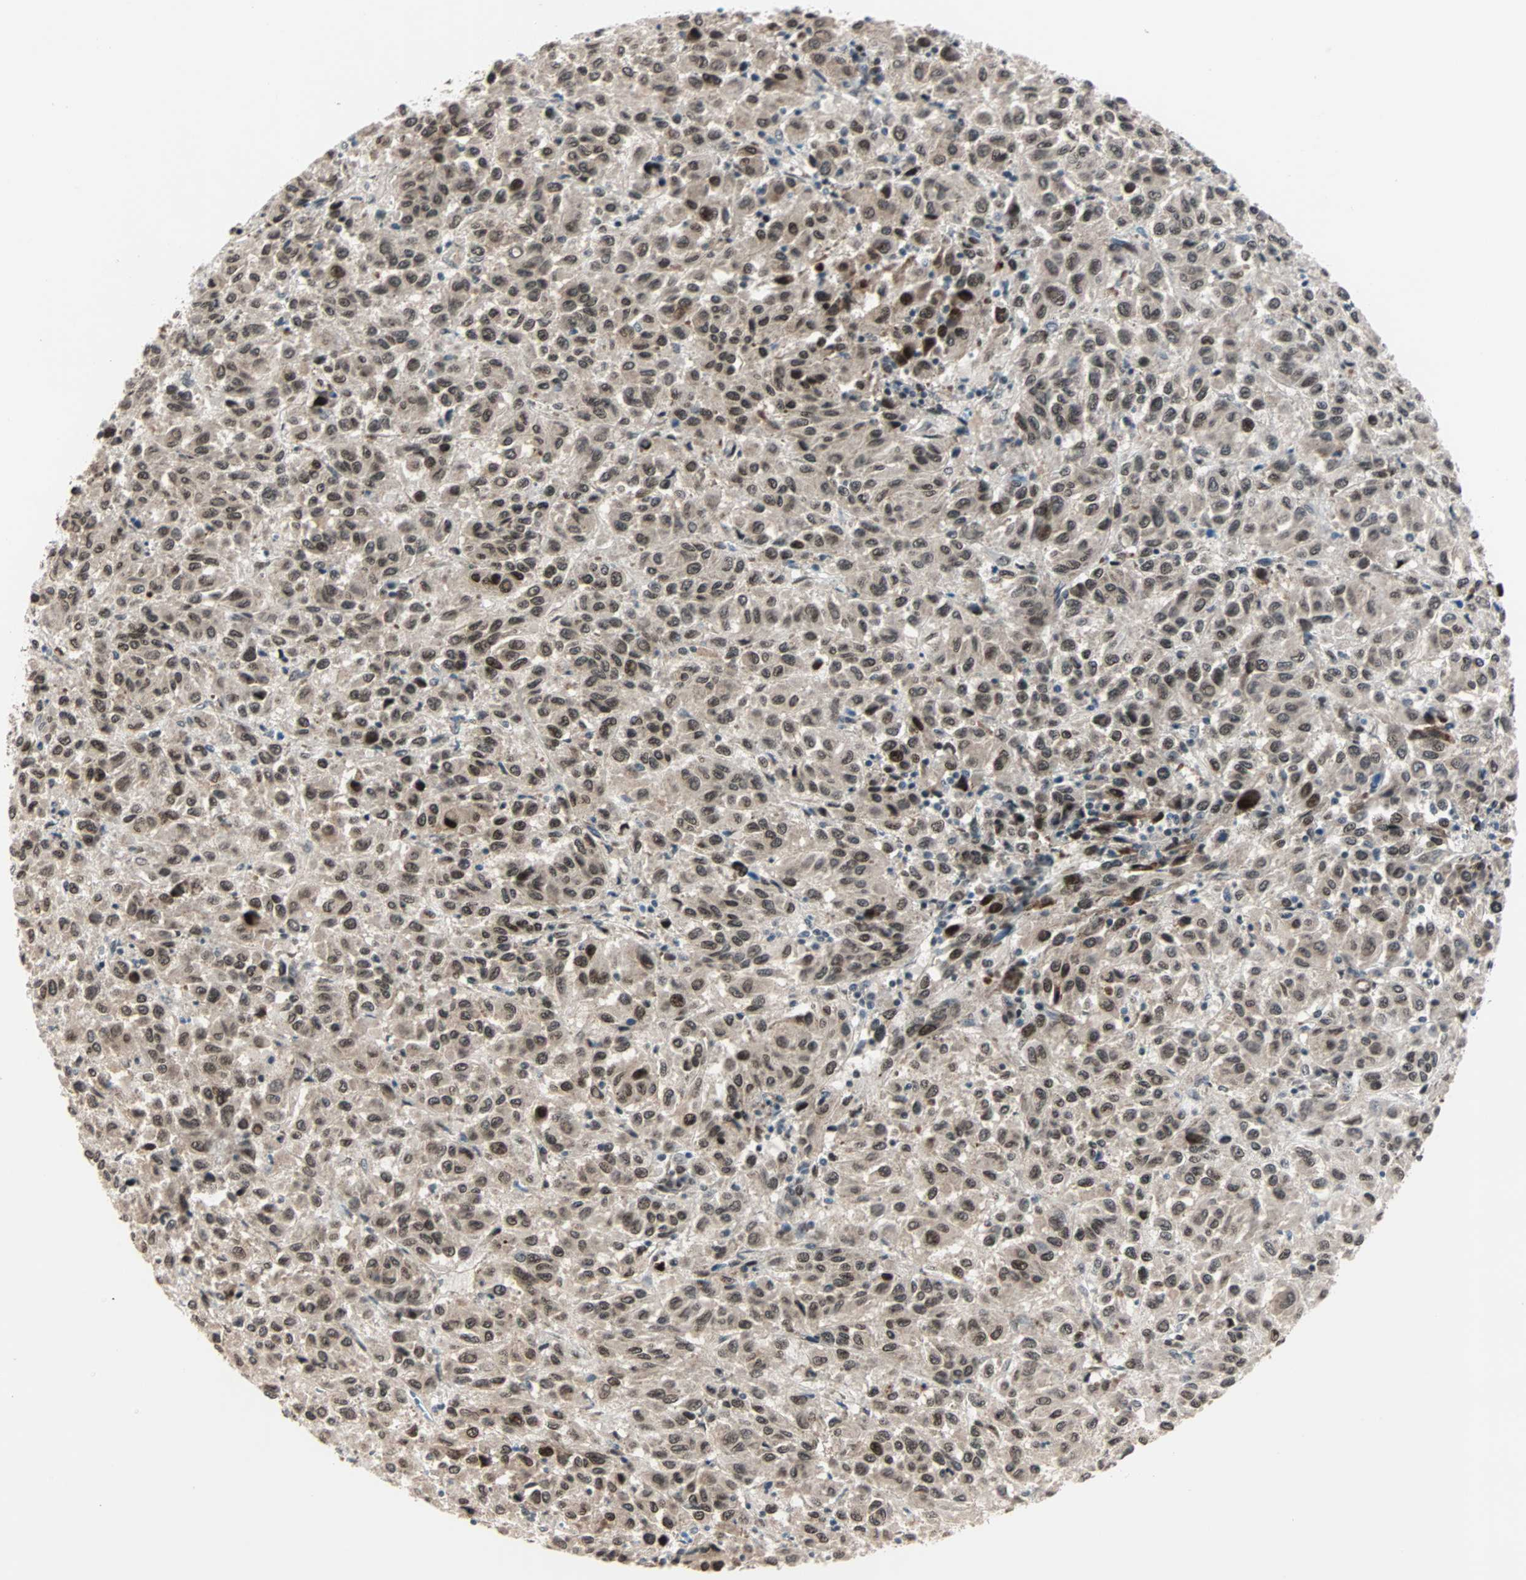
{"staining": {"intensity": "moderate", "quantity": ">75%", "location": "nuclear"}, "tissue": "melanoma", "cell_type": "Tumor cells", "image_type": "cancer", "snomed": [{"axis": "morphology", "description": "Malignant melanoma, Metastatic site"}, {"axis": "topography", "description": "Lung"}], "caption": "About >75% of tumor cells in human malignant melanoma (metastatic site) display moderate nuclear protein positivity as visualized by brown immunohistochemical staining.", "gene": "CBX4", "patient": {"sex": "male", "age": 64}}